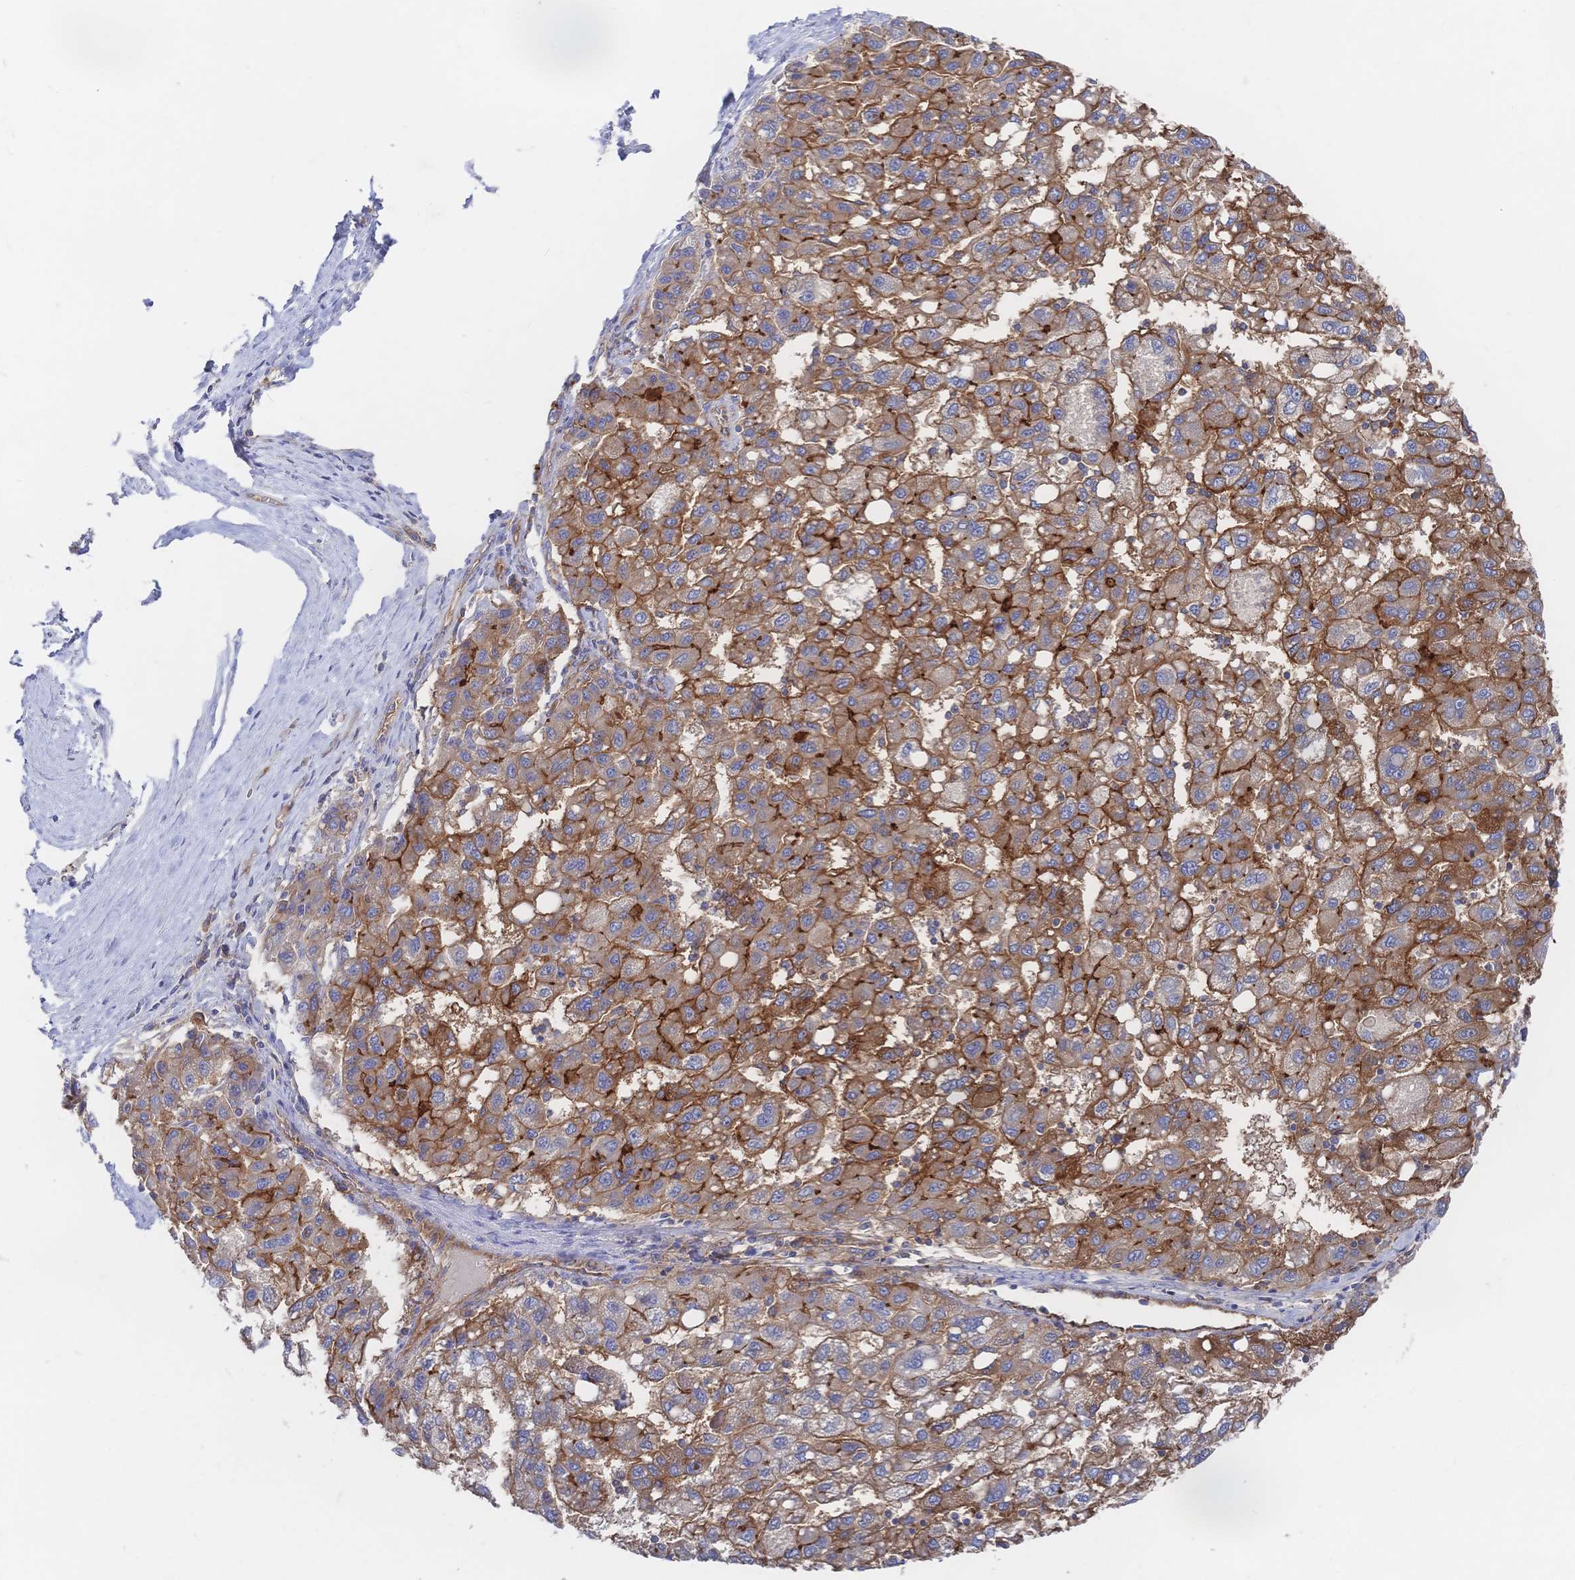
{"staining": {"intensity": "moderate", "quantity": ">75%", "location": "cytoplasmic/membranous"}, "tissue": "liver cancer", "cell_type": "Tumor cells", "image_type": "cancer", "snomed": [{"axis": "morphology", "description": "Carcinoma, Hepatocellular, NOS"}, {"axis": "topography", "description": "Liver"}], "caption": "About >75% of tumor cells in liver hepatocellular carcinoma exhibit moderate cytoplasmic/membranous protein expression as visualized by brown immunohistochemical staining.", "gene": "F11R", "patient": {"sex": "female", "age": 82}}